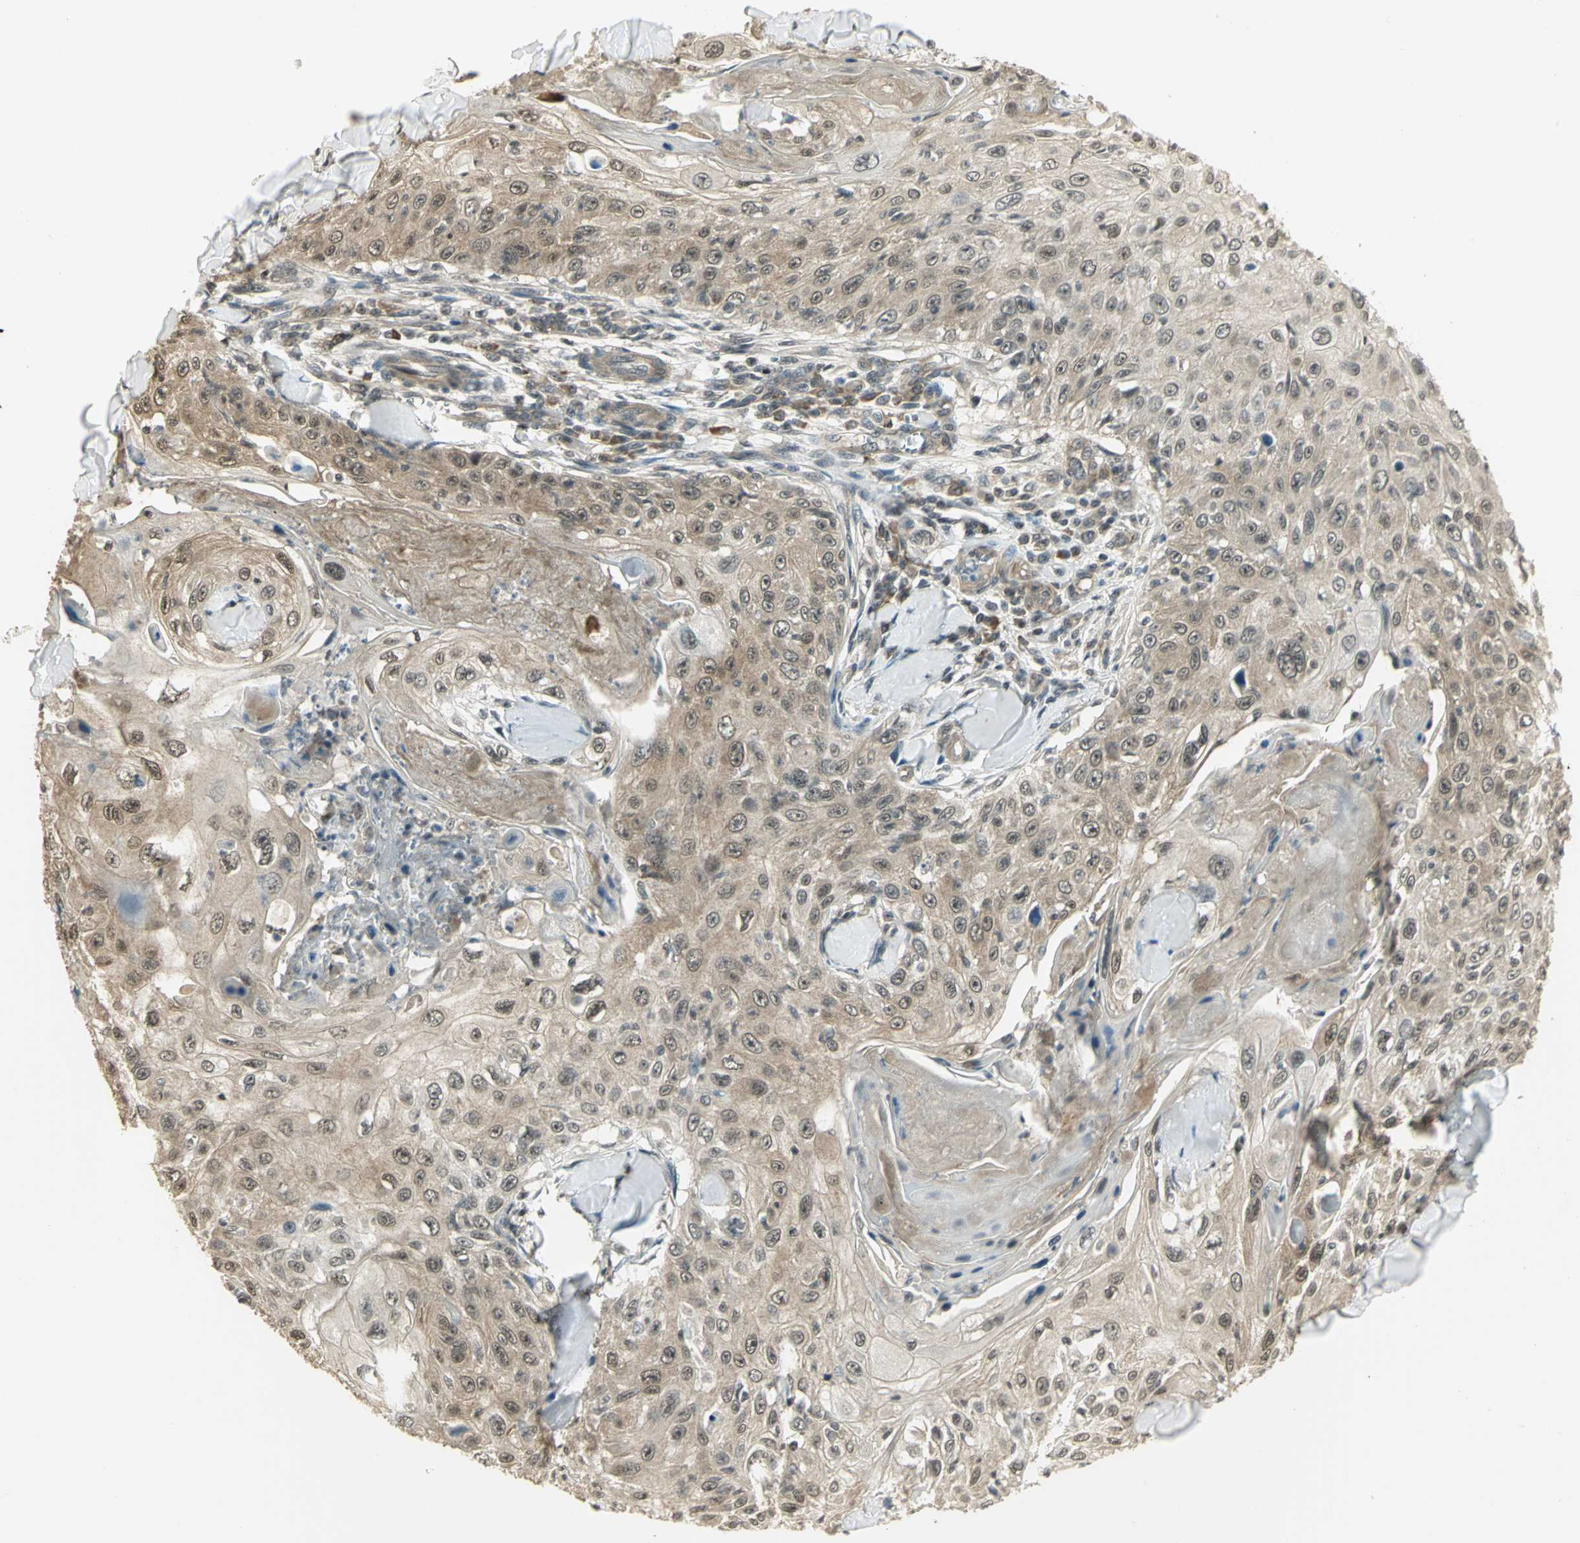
{"staining": {"intensity": "weak", "quantity": ">75%", "location": "cytoplasmic/membranous"}, "tissue": "skin cancer", "cell_type": "Tumor cells", "image_type": "cancer", "snomed": [{"axis": "morphology", "description": "Squamous cell carcinoma, NOS"}, {"axis": "topography", "description": "Skin"}], "caption": "Skin squamous cell carcinoma stained for a protein (brown) exhibits weak cytoplasmic/membranous positive positivity in approximately >75% of tumor cells.", "gene": "CDC34", "patient": {"sex": "male", "age": 86}}